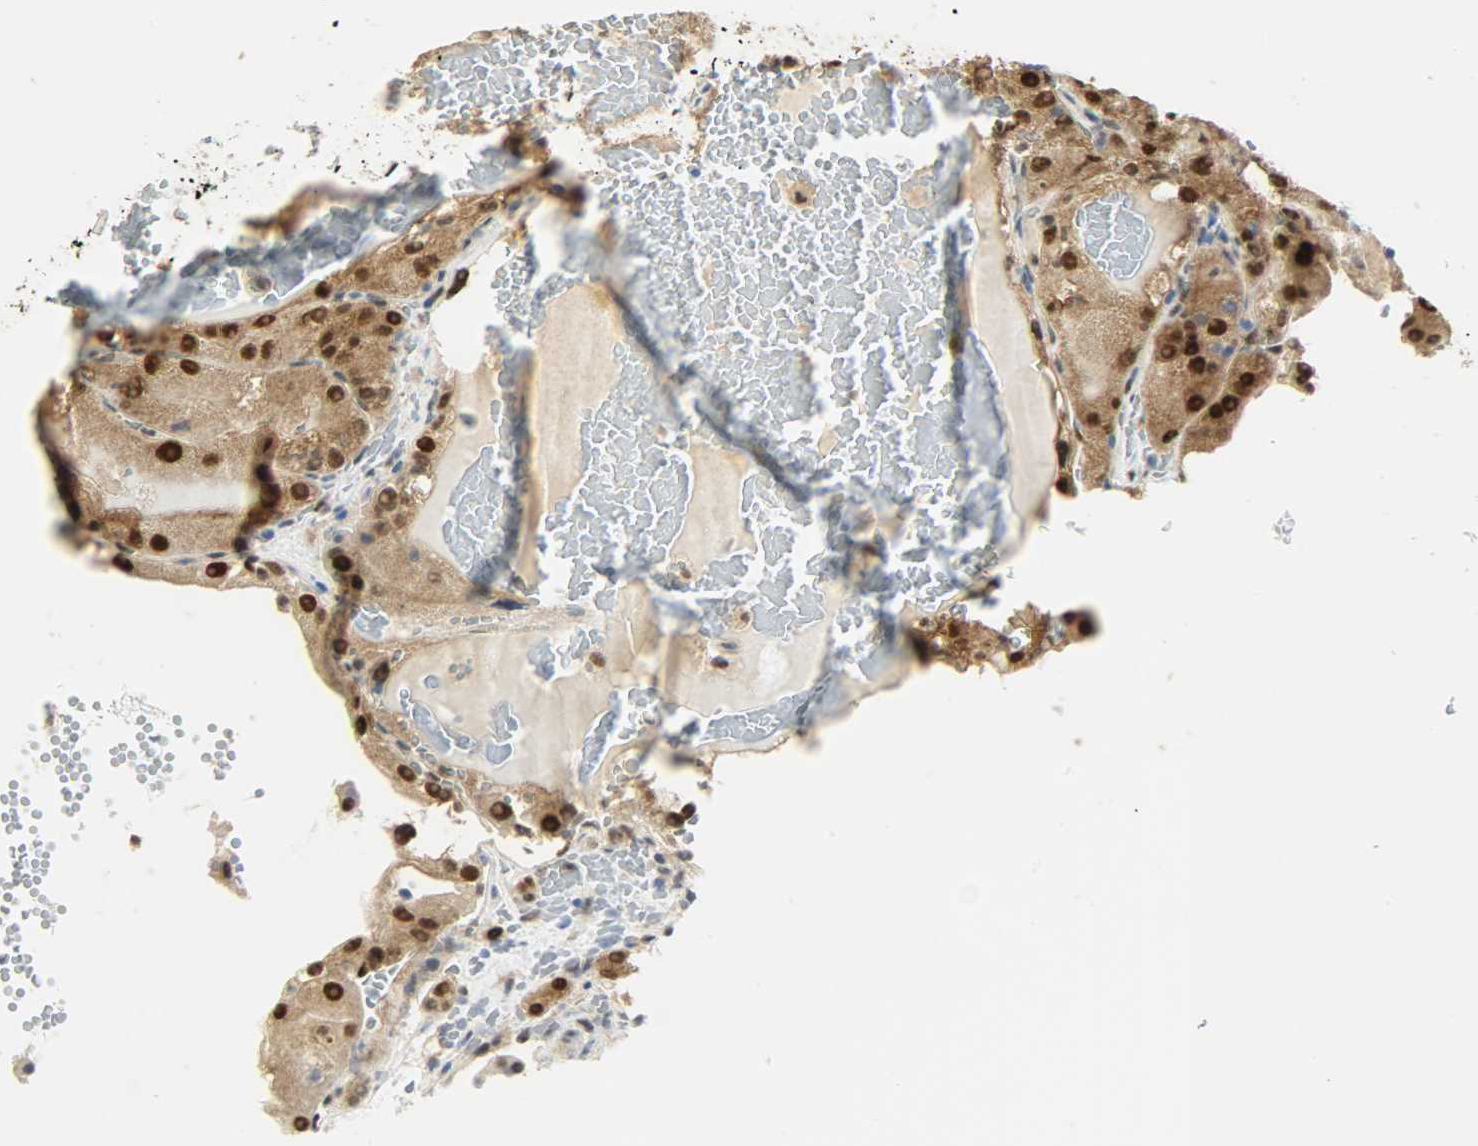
{"staining": {"intensity": "strong", "quantity": ">75%", "location": "nuclear"}, "tissue": "renal cancer", "cell_type": "Tumor cells", "image_type": "cancer", "snomed": [{"axis": "morphology", "description": "Normal tissue, NOS"}, {"axis": "morphology", "description": "Adenocarcinoma, NOS"}, {"axis": "topography", "description": "Kidney"}], "caption": "Protein expression analysis of renal adenocarcinoma displays strong nuclear positivity in about >75% of tumor cells.", "gene": "NPEPL1", "patient": {"sex": "male", "age": 61}}